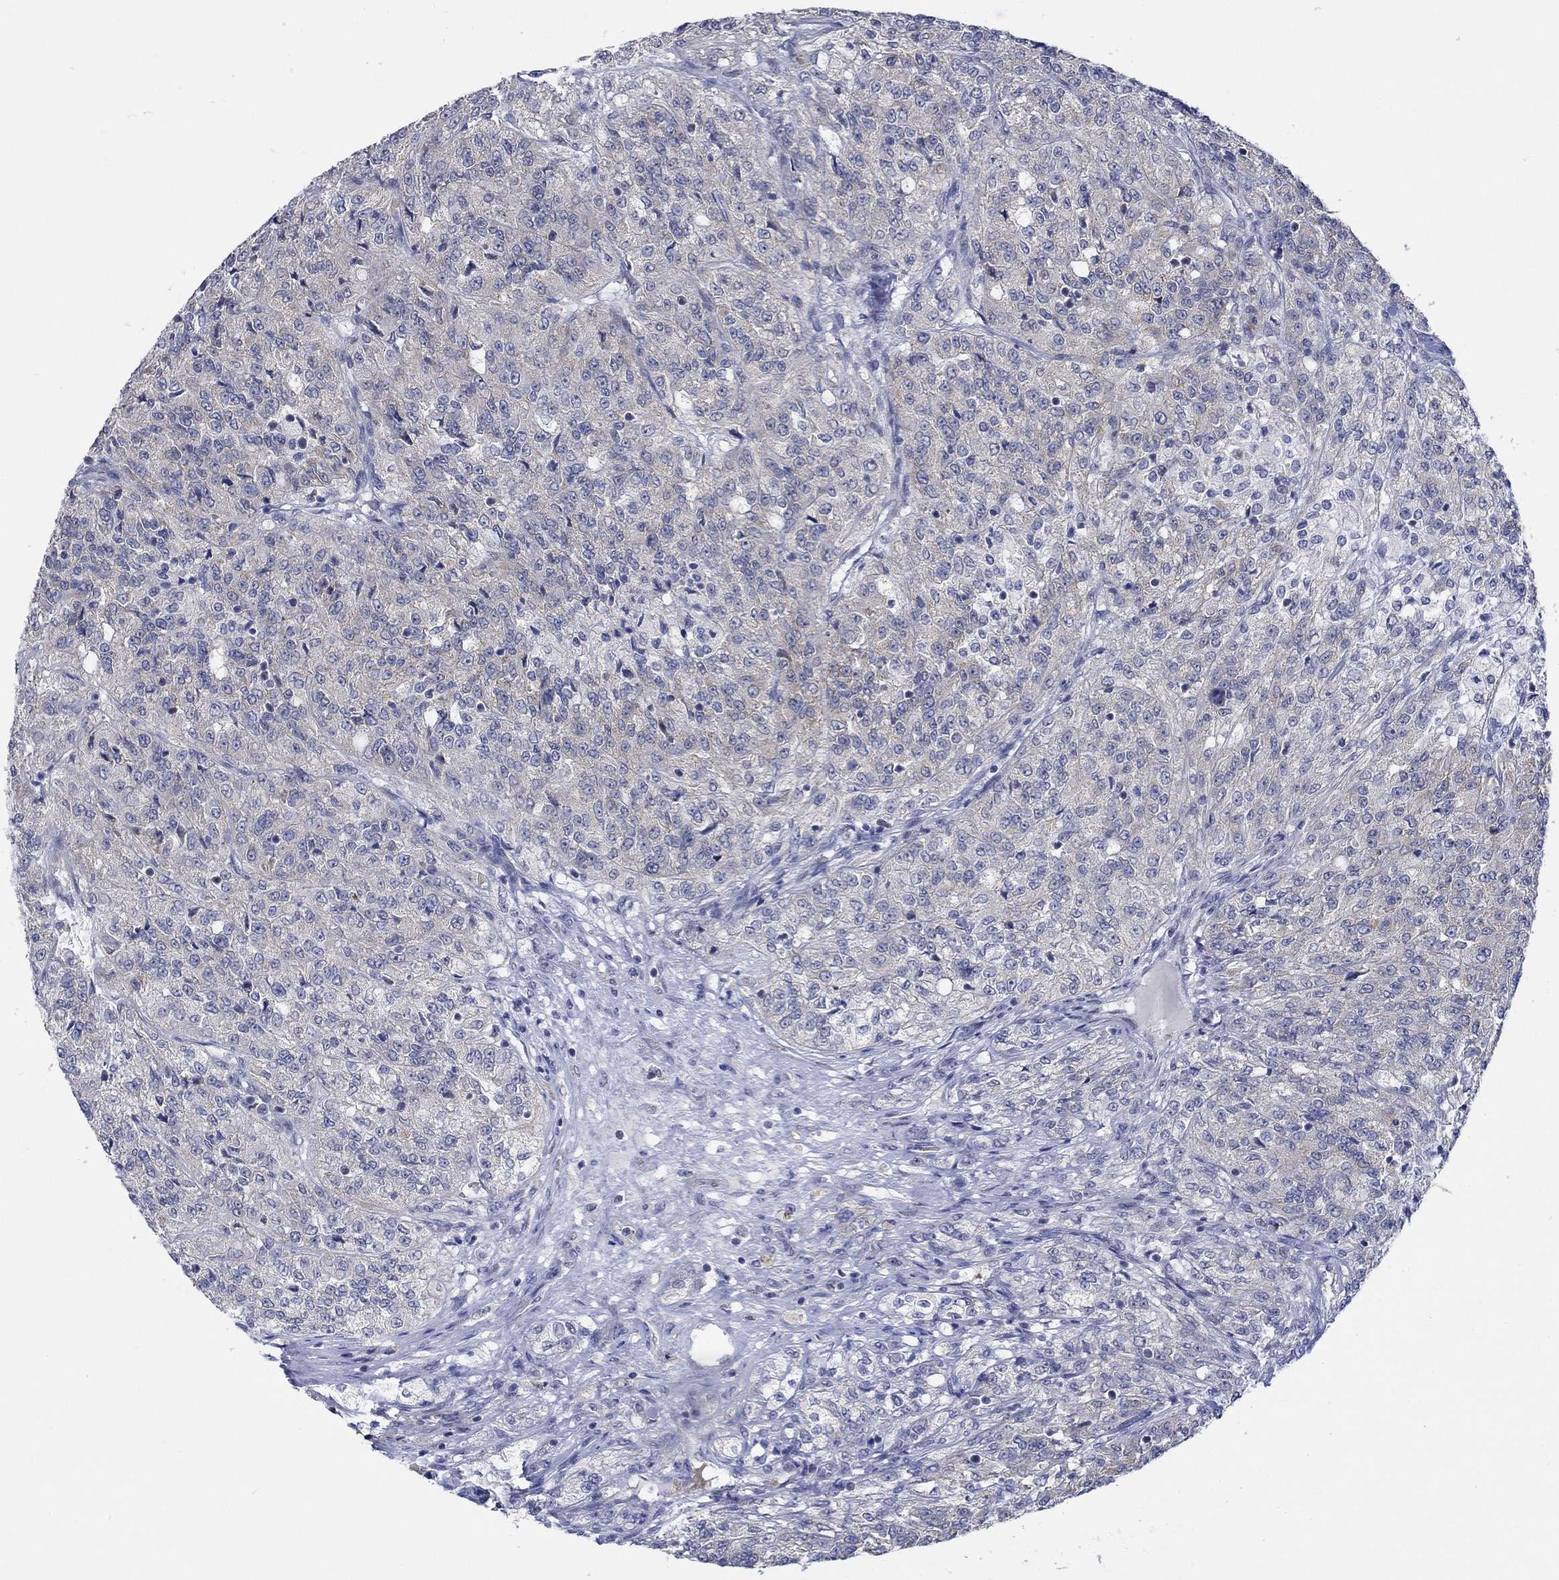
{"staining": {"intensity": "weak", "quantity": "<25%", "location": "cytoplasmic/membranous"}, "tissue": "renal cancer", "cell_type": "Tumor cells", "image_type": "cancer", "snomed": [{"axis": "morphology", "description": "Adenocarcinoma, NOS"}, {"axis": "topography", "description": "Kidney"}], "caption": "Tumor cells are negative for protein expression in human renal cancer.", "gene": "WASF1", "patient": {"sex": "female", "age": 63}}